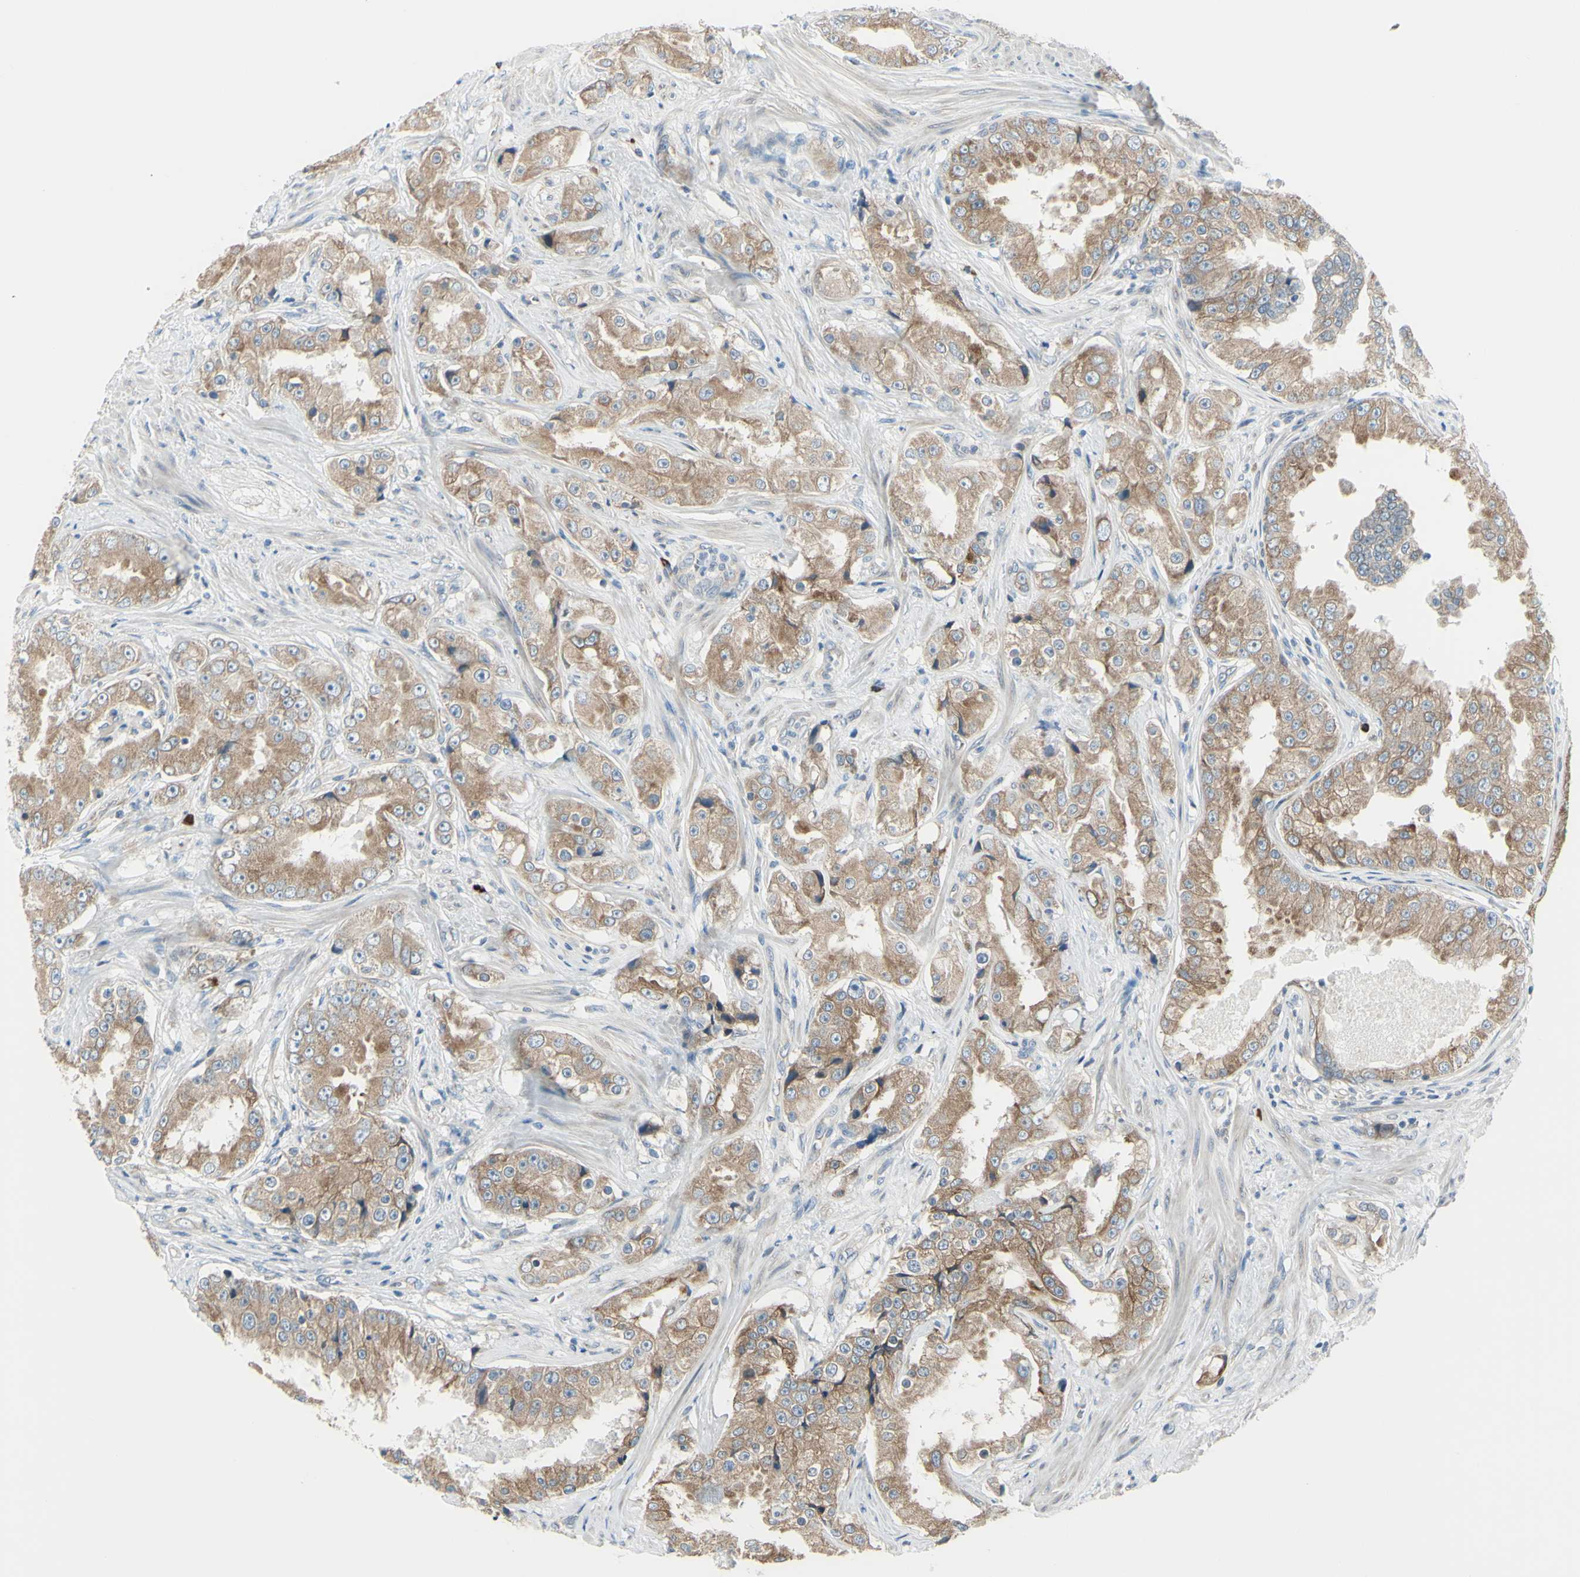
{"staining": {"intensity": "moderate", "quantity": ">75%", "location": "cytoplasmic/membranous"}, "tissue": "prostate cancer", "cell_type": "Tumor cells", "image_type": "cancer", "snomed": [{"axis": "morphology", "description": "Adenocarcinoma, High grade"}, {"axis": "topography", "description": "Prostate"}], "caption": "Immunohistochemical staining of human prostate cancer displays medium levels of moderate cytoplasmic/membranous expression in approximately >75% of tumor cells.", "gene": "SELENOS", "patient": {"sex": "male", "age": 73}}